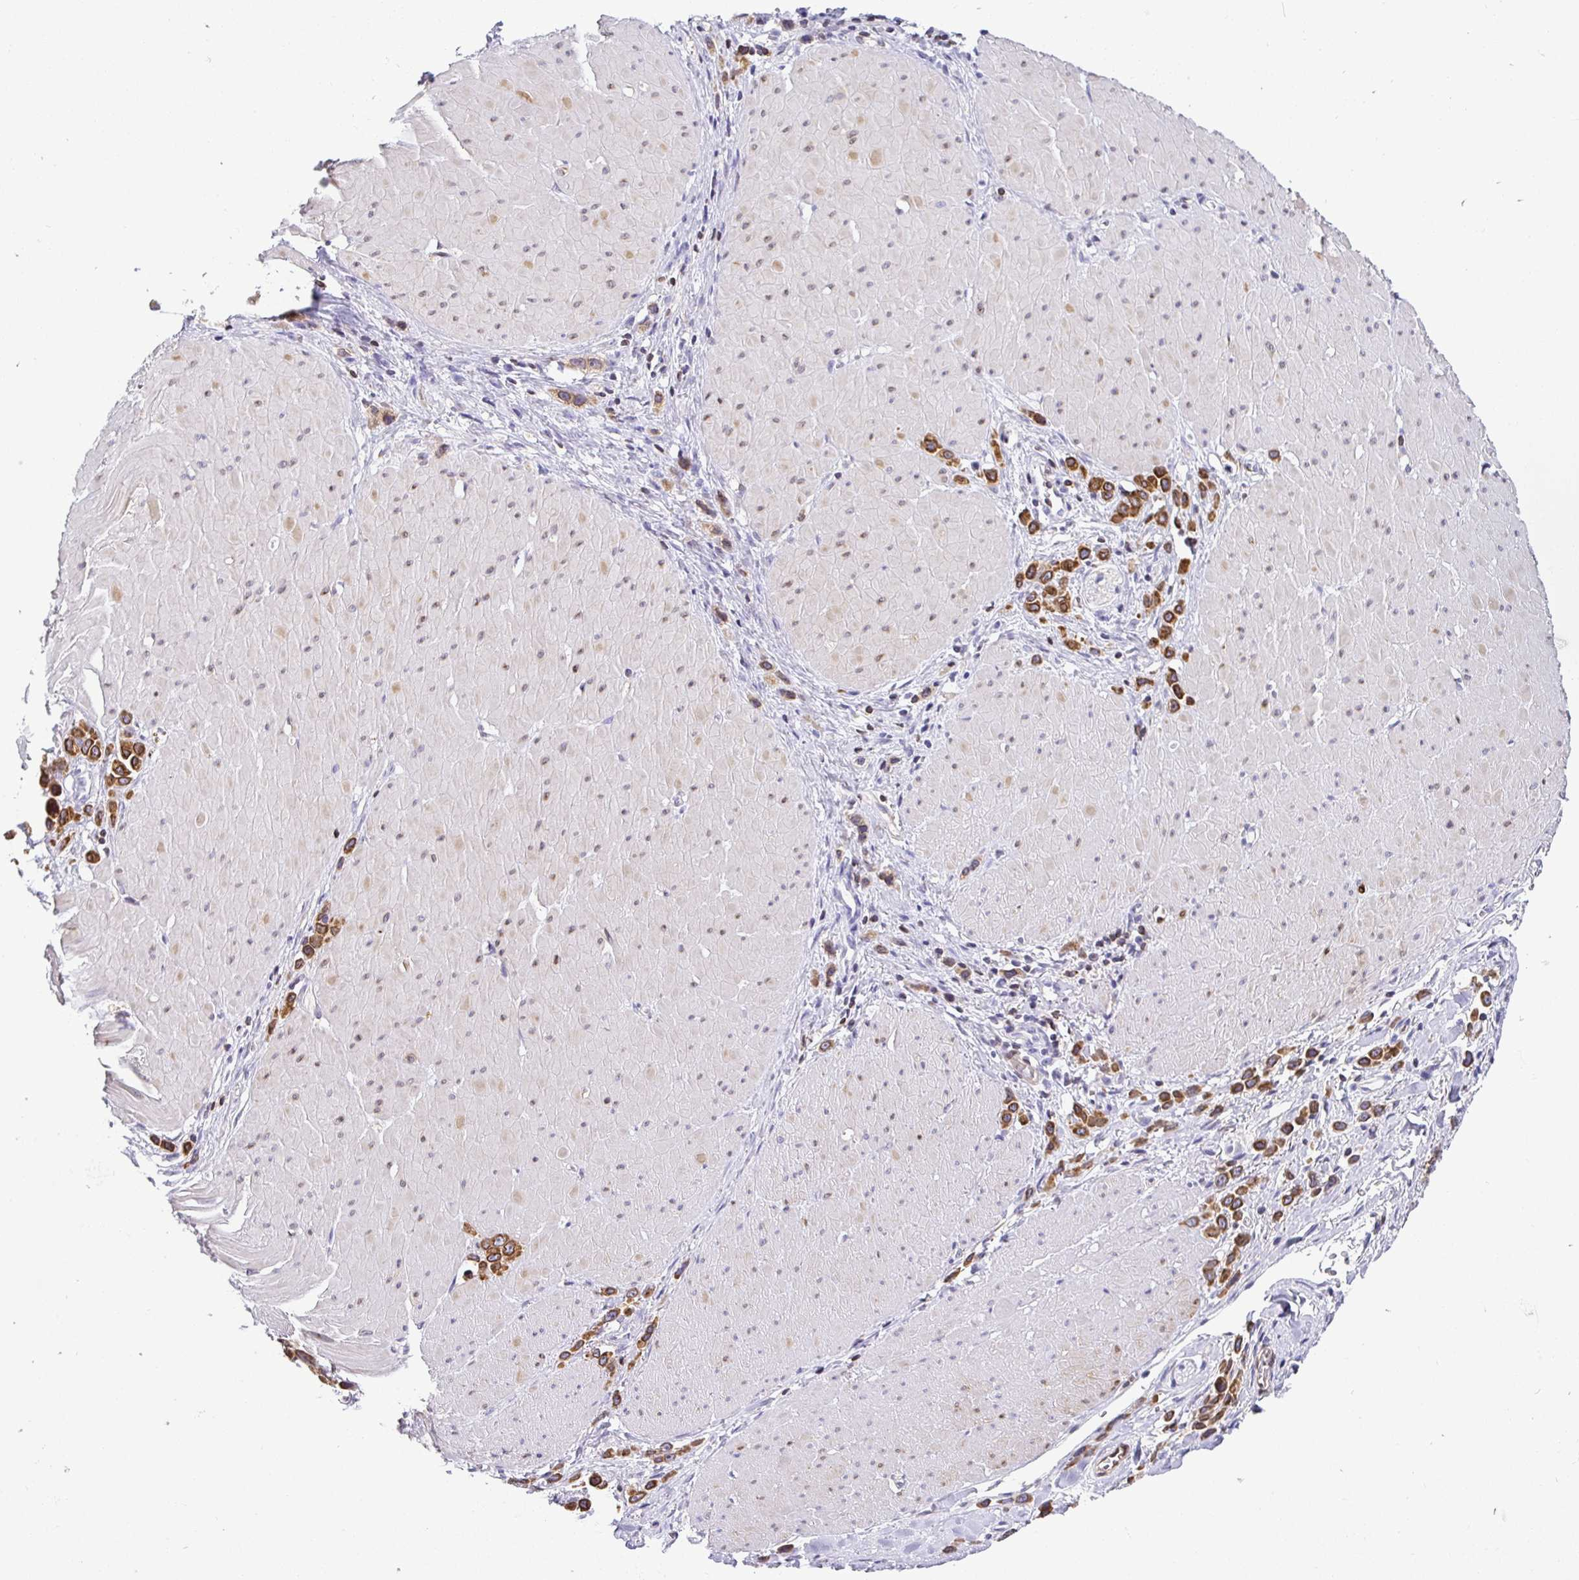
{"staining": {"intensity": "strong", "quantity": ">75%", "location": "cytoplasmic/membranous"}, "tissue": "stomach cancer", "cell_type": "Tumor cells", "image_type": "cancer", "snomed": [{"axis": "morphology", "description": "Adenocarcinoma, NOS"}, {"axis": "topography", "description": "Stomach"}], "caption": "DAB immunohistochemical staining of stomach cancer exhibits strong cytoplasmic/membranous protein expression in about >75% of tumor cells.", "gene": "TP53I11", "patient": {"sex": "male", "age": 47}}